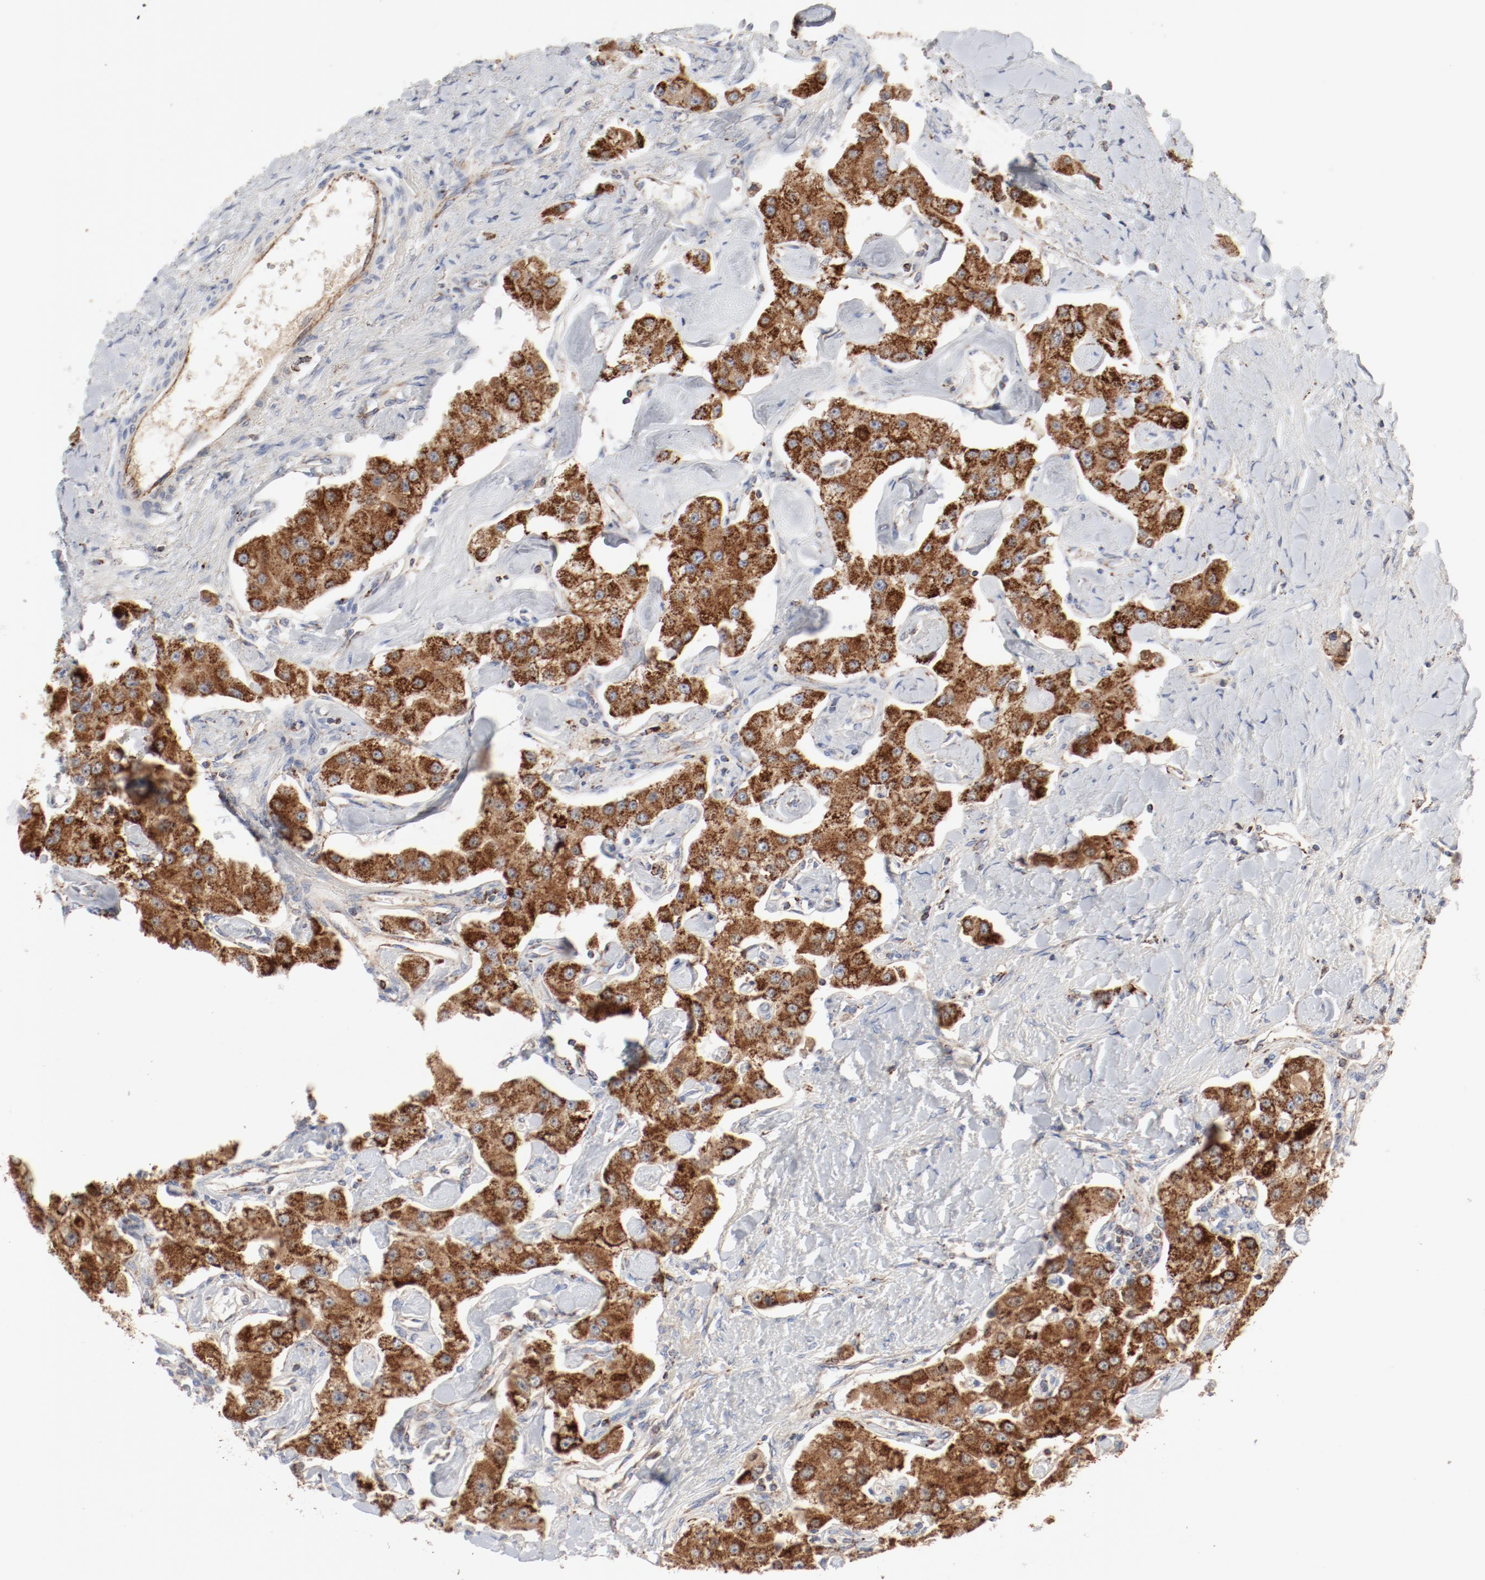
{"staining": {"intensity": "strong", "quantity": ">75%", "location": "cytoplasmic/membranous"}, "tissue": "carcinoid", "cell_type": "Tumor cells", "image_type": "cancer", "snomed": [{"axis": "morphology", "description": "Carcinoid, malignant, NOS"}, {"axis": "topography", "description": "Pancreas"}], "caption": "This photomicrograph displays IHC staining of carcinoid, with high strong cytoplasmic/membranous staining in approximately >75% of tumor cells.", "gene": "SETD3", "patient": {"sex": "male", "age": 41}}